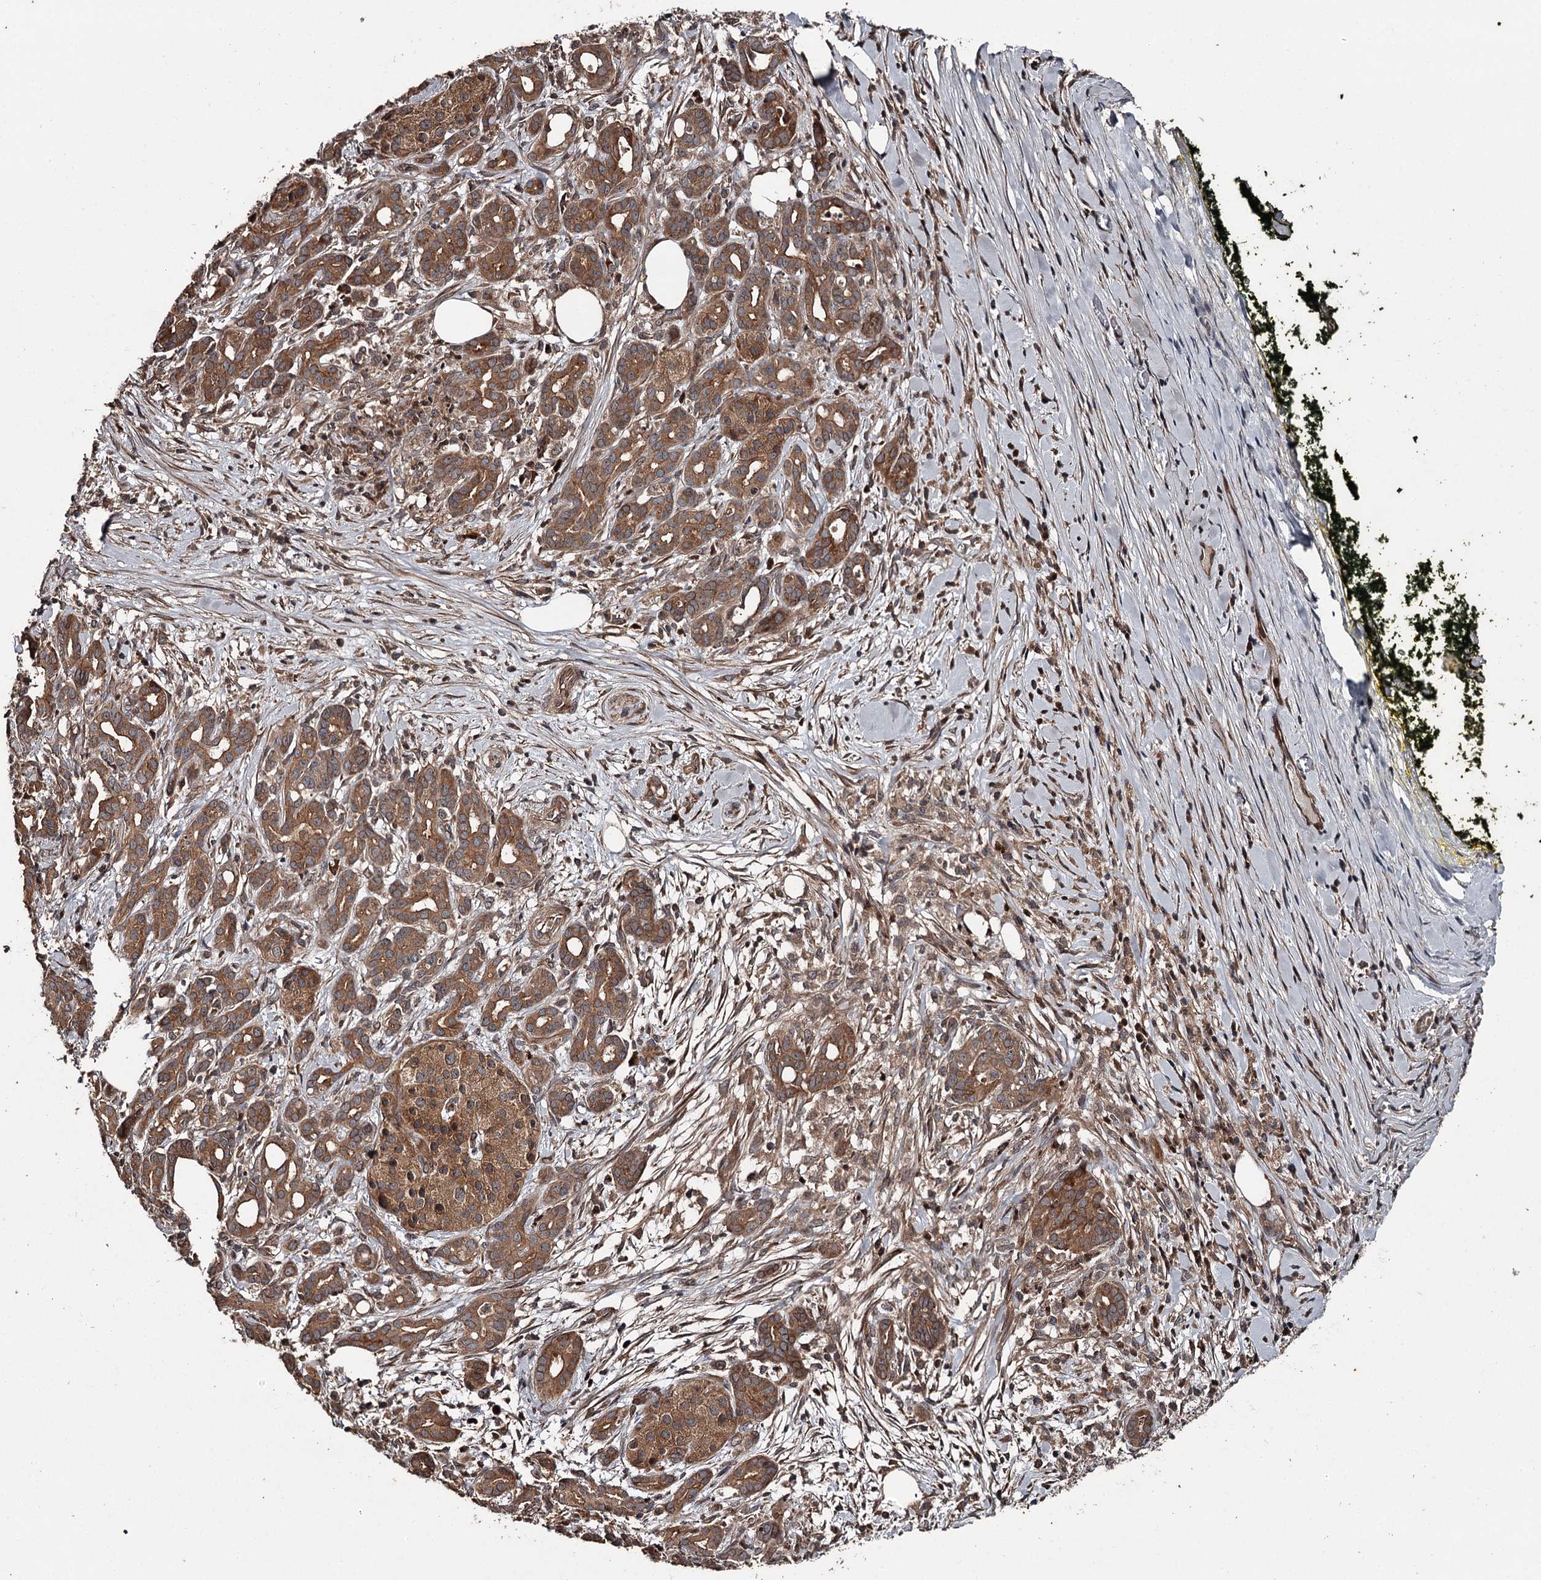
{"staining": {"intensity": "strong", "quantity": ">75%", "location": "cytoplasmic/membranous"}, "tissue": "pancreatic cancer", "cell_type": "Tumor cells", "image_type": "cancer", "snomed": [{"axis": "morphology", "description": "Adenocarcinoma, NOS"}, {"axis": "topography", "description": "Pancreas"}], "caption": "Brown immunohistochemical staining in pancreatic cancer demonstrates strong cytoplasmic/membranous positivity in about >75% of tumor cells.", "gene": "RAB21", "patient": {"sex": "female", "age": 66}}